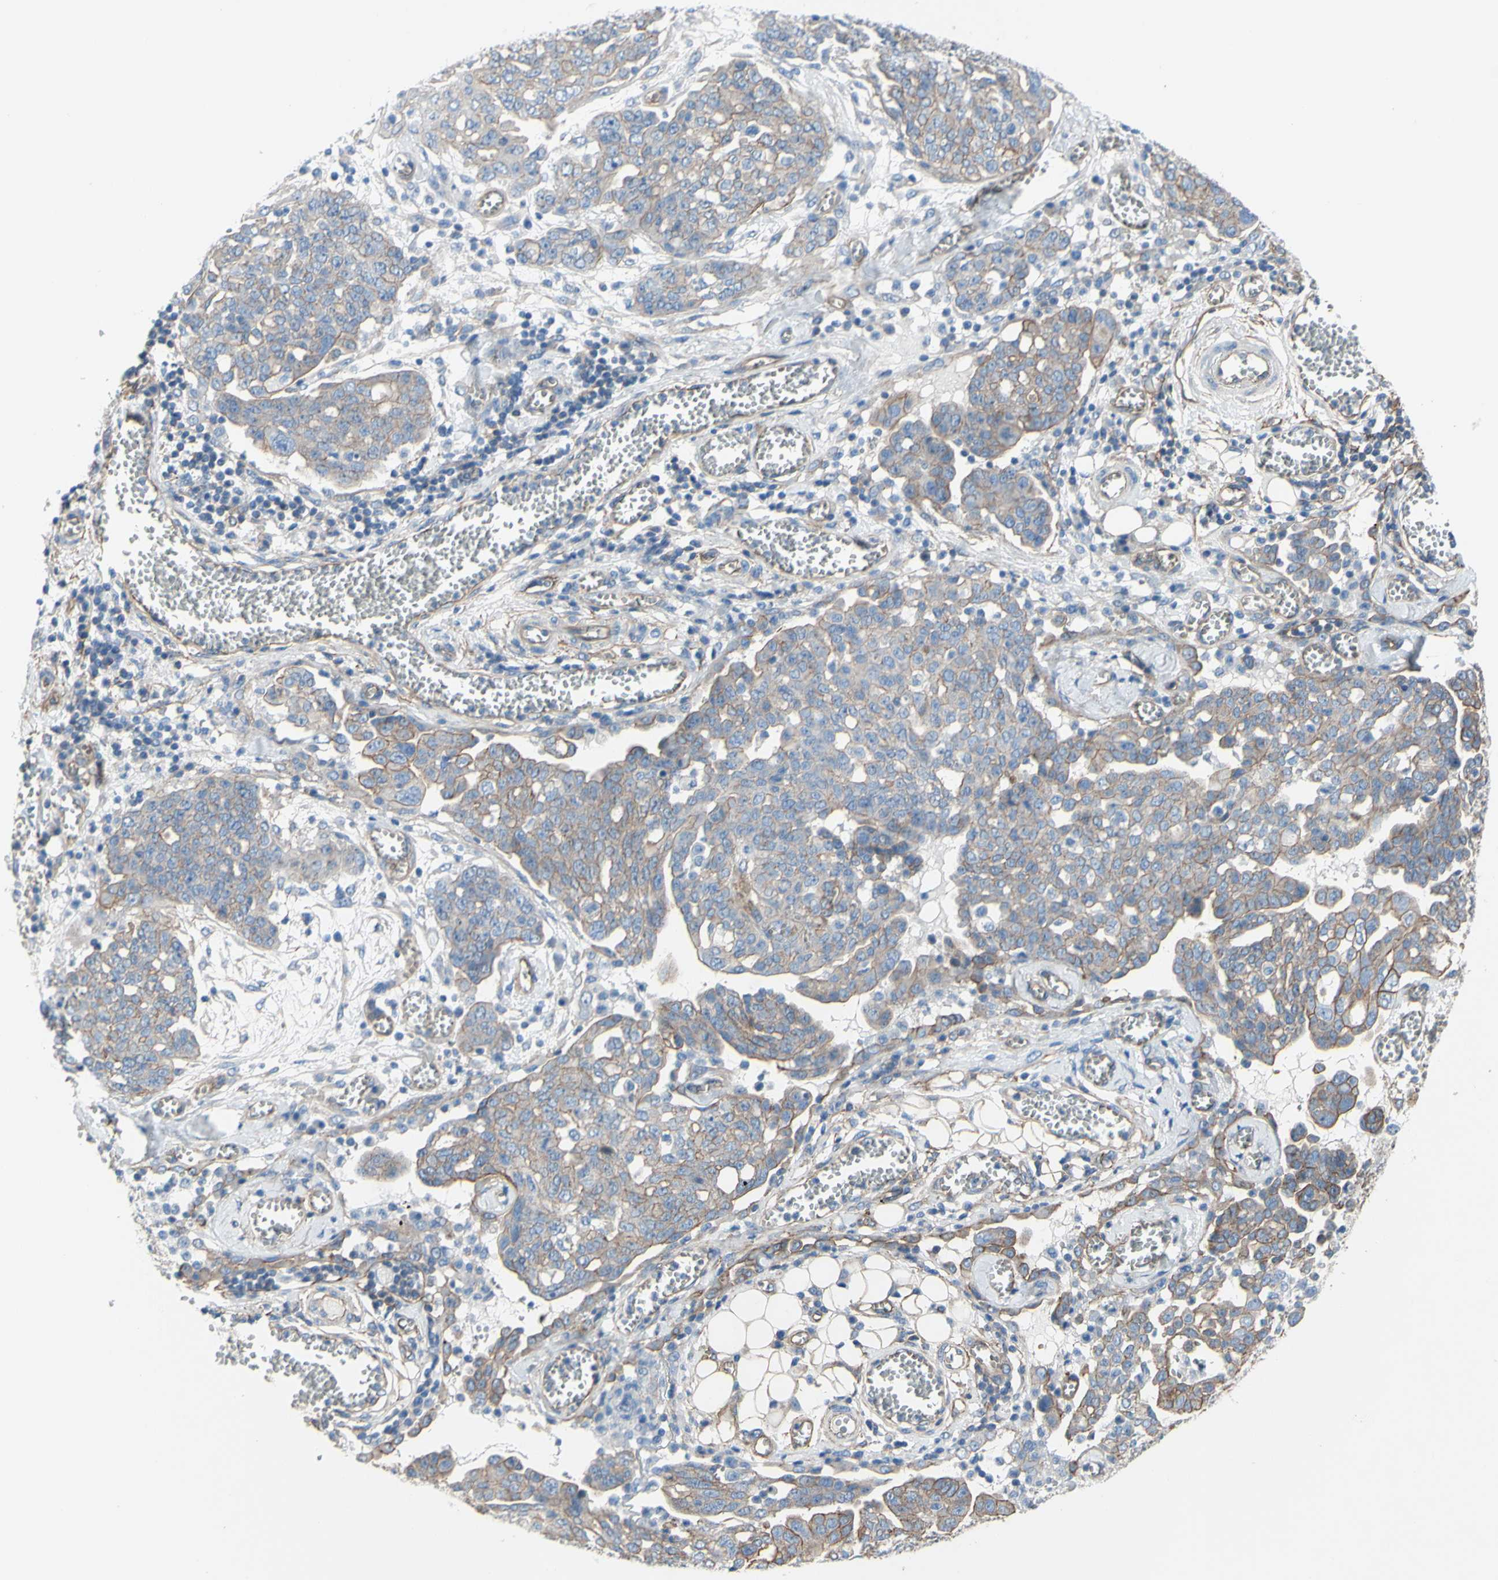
{"staining": {"intensity": "weak", "quantity": "25%-75%", "location": "cytoplasmic/membranous"}, "tissue": "ovarian cancer", "cell_type": "Tumor cells", "image_type": "cancer", "snomed": [{"axis": "morphology", "description": "Cystadenocarcinoma, serous, NOS"}, {"axis": "topography", "description": "Soft tissue"}, {"axis": "topography", "description": "Ovary"}], "caption": "This image reveals immunohistochemistry (IHC) staining of serous cystadenocarcinoma (ovarian), with low weak cytoplasmic/membranous staining in approximately 25%-75% of tumor cells.", "gene": "TPBG", "patient": {"sex": "female", "age": 57}}